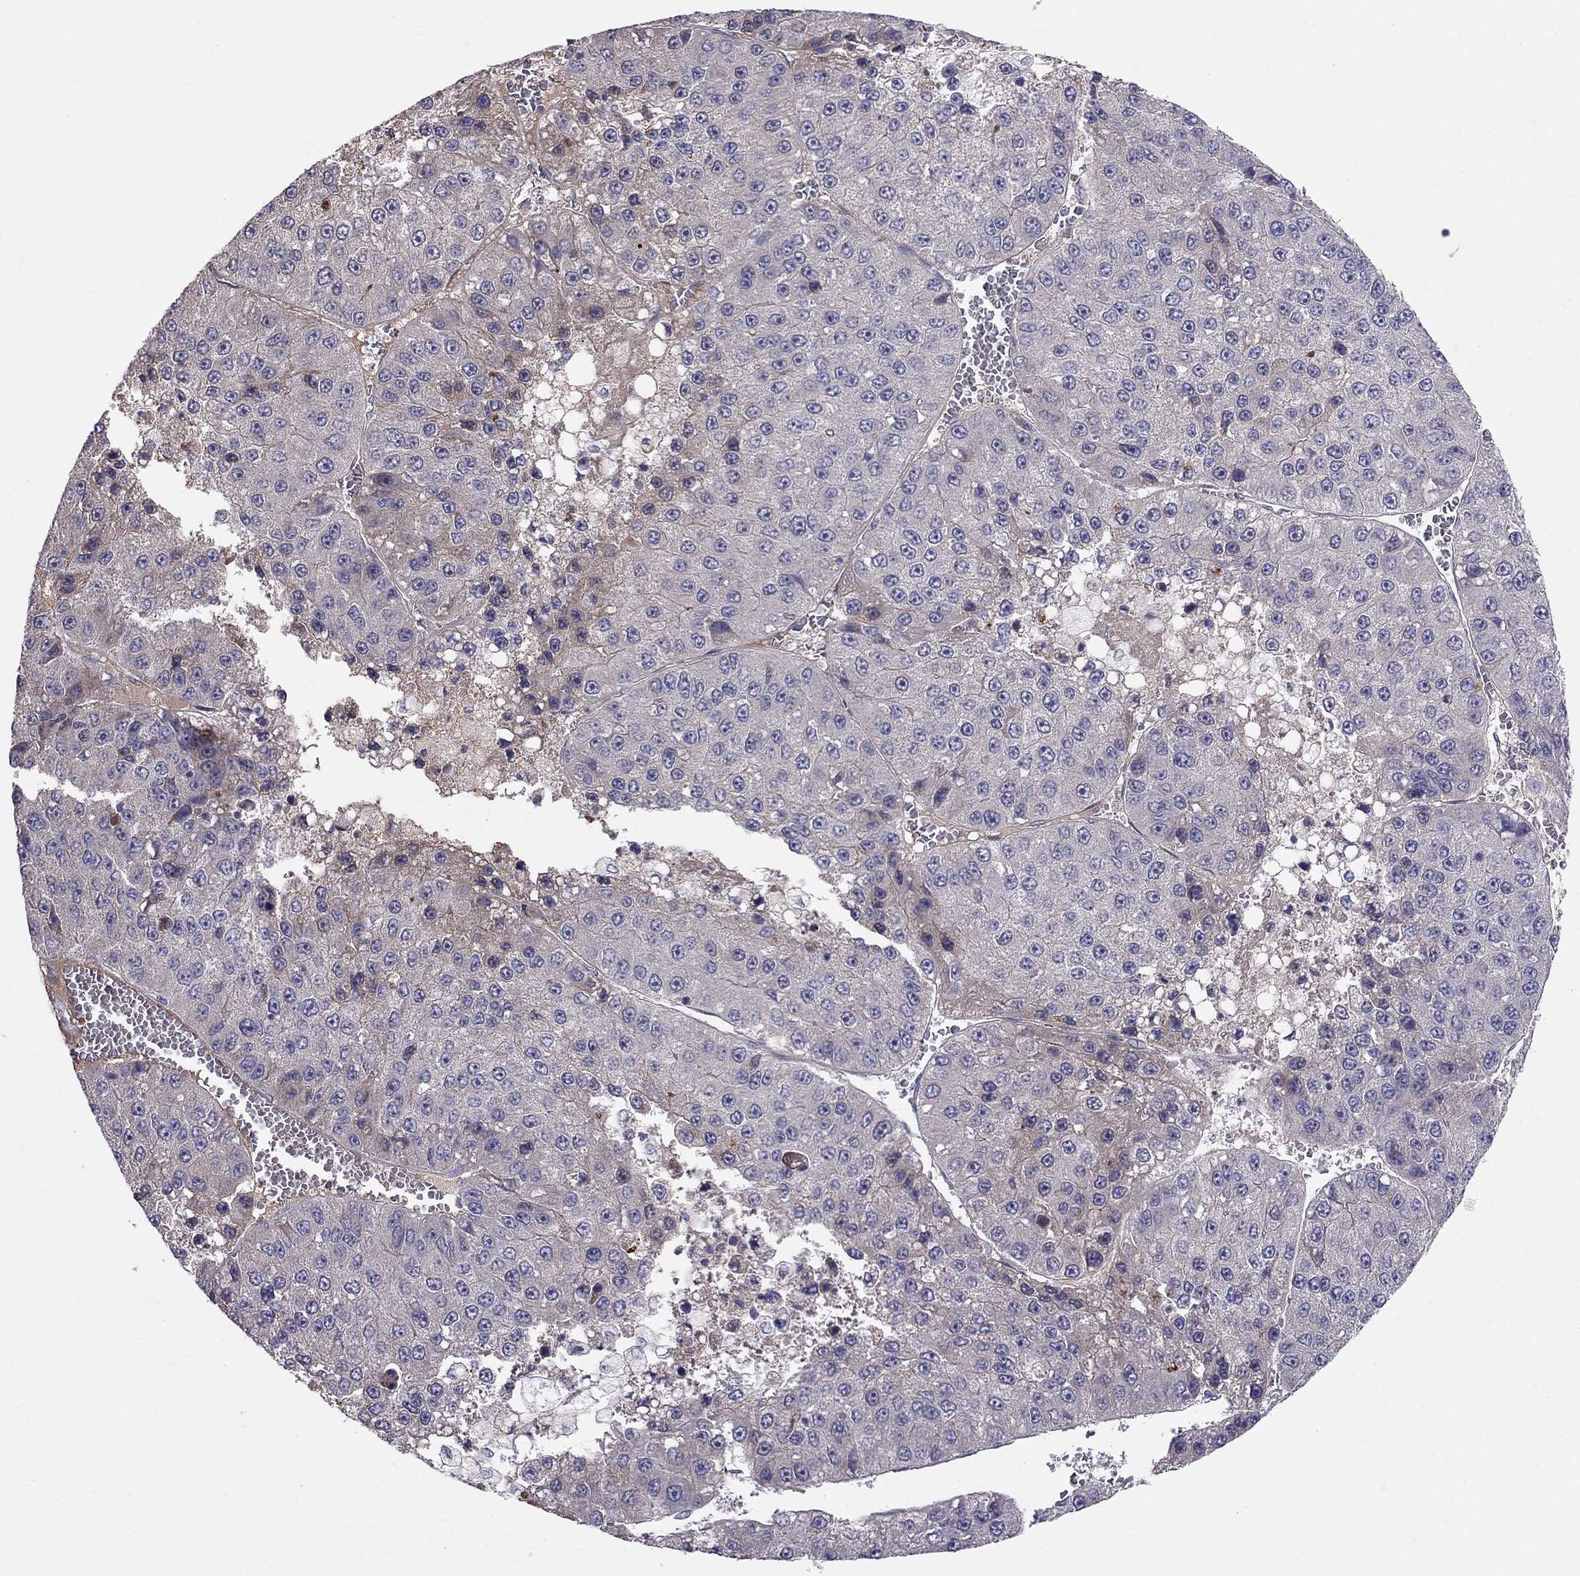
{"staining": {"intensity": "weak", "quantity": "<25%", "location": "cytoplasmic/membranous"}, "tissue": "liver cancer", "cell_type": "Tumor cells", "image_type": "cancer", "snomed": [{"axis": "morphology", "description": "Carcinoma, Hepatocellular, NOS"}, {"axis": "topography", "description": "Liver"}], "caption": "Image shows no significant protein expression in tumor cells of liver hepatocellular carcinoma. (DAB (3,3'-diaminobenzidine) immunohistochemistry (IHC) with hematoxylin counter stain).", "gene": "PIK3CG", "patient": {"sex": "female", "age": 73}}